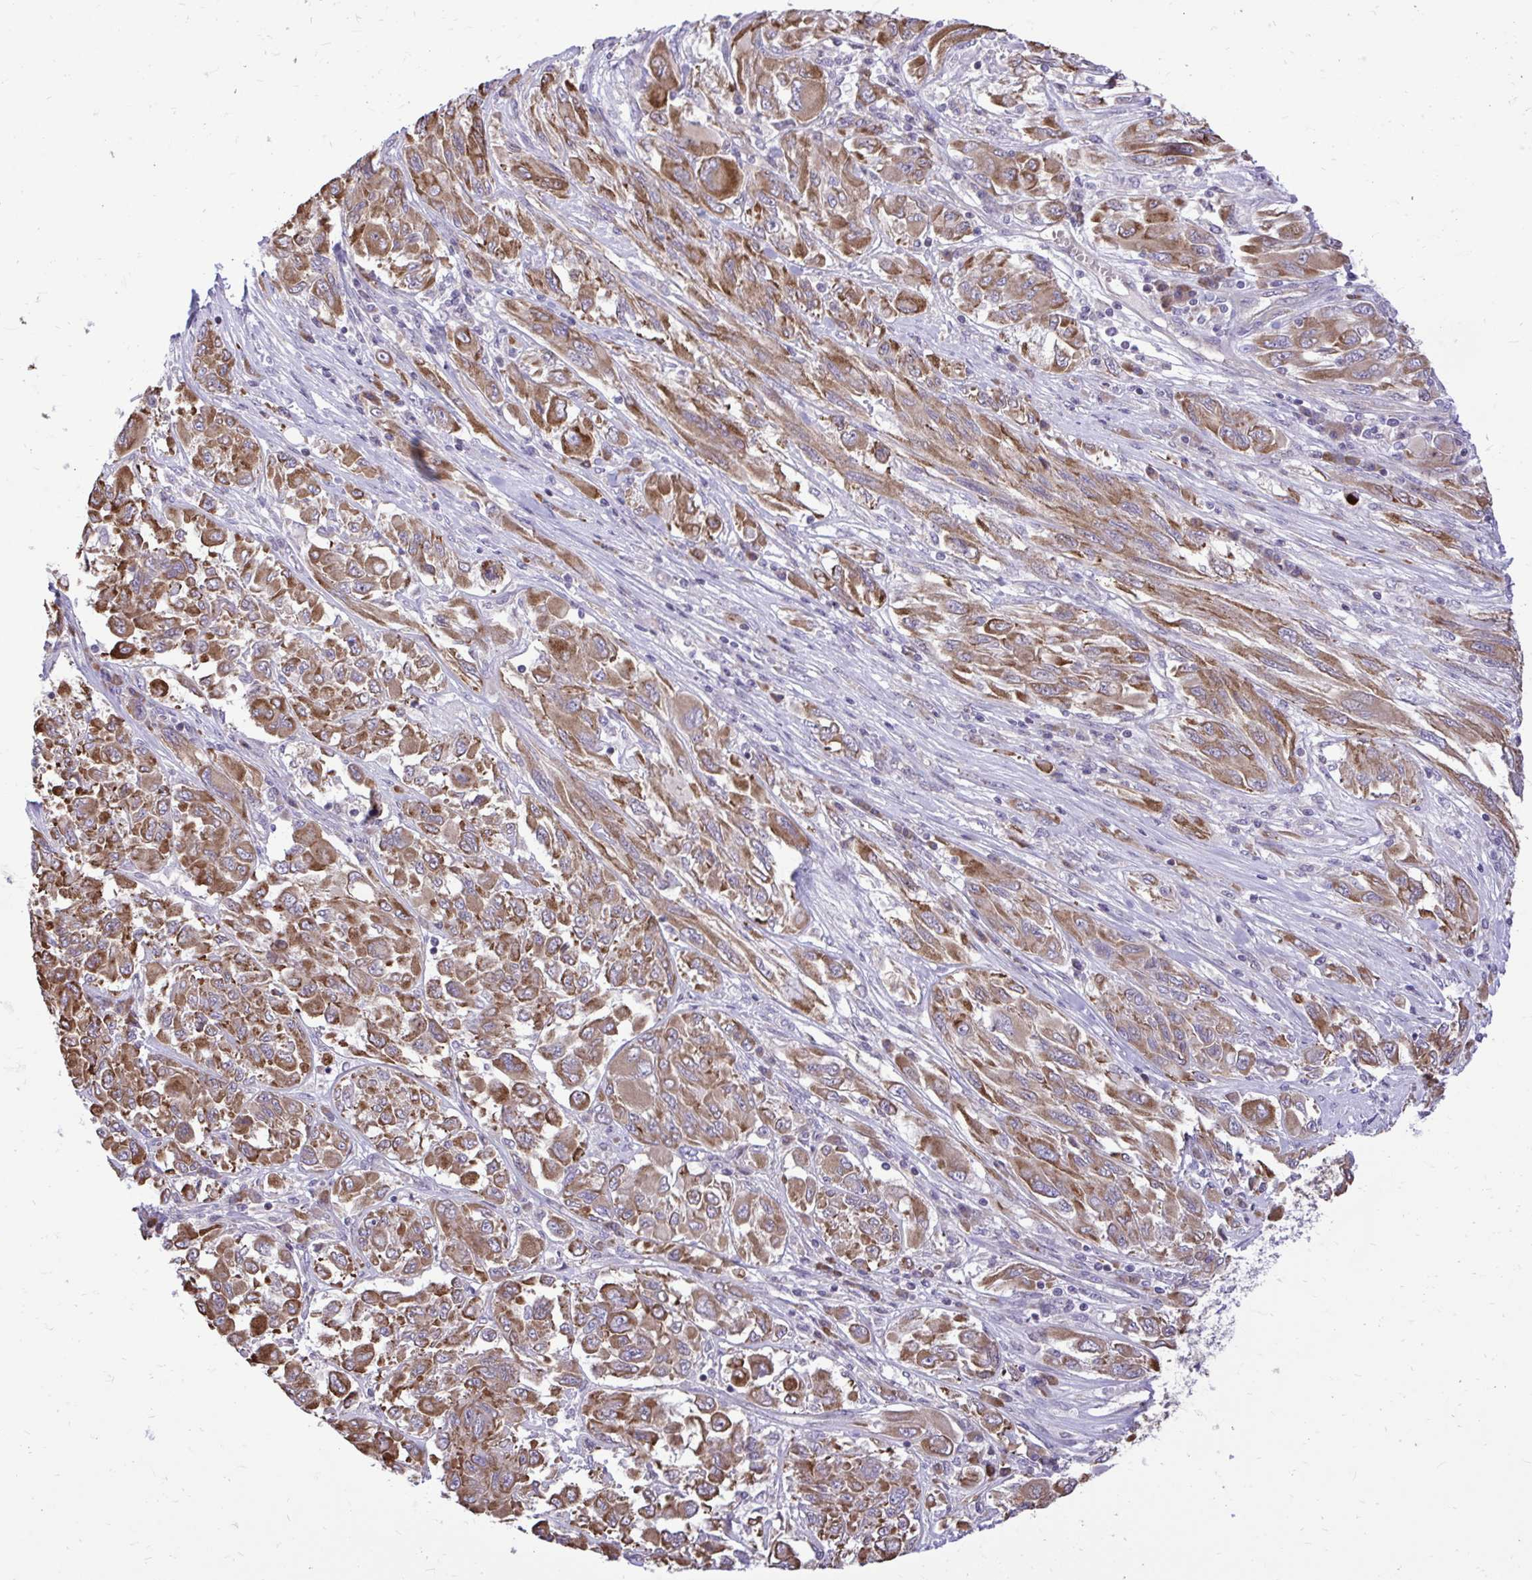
{"staining": {"intensity": "moderate", "quantity": ">75%", "location": "cytoplasmic/membranous"}, "tissue": "melanoma", "cell_type": "Tumor cells", "image_type": "cancer", "snomed": [{"axis": "morphology", "description": "Malignant melanoma, NOS"}, {"axis": "topography", "description": "Skin"}], "caption": "Immunohistochemical staining of malignant melanoma exhibits moderate cytoplasmic/membranous protein expression in approximately >75% of tumor cells.", "gene": "METTL9", "patient": {"sex": "female", "age": 91}}